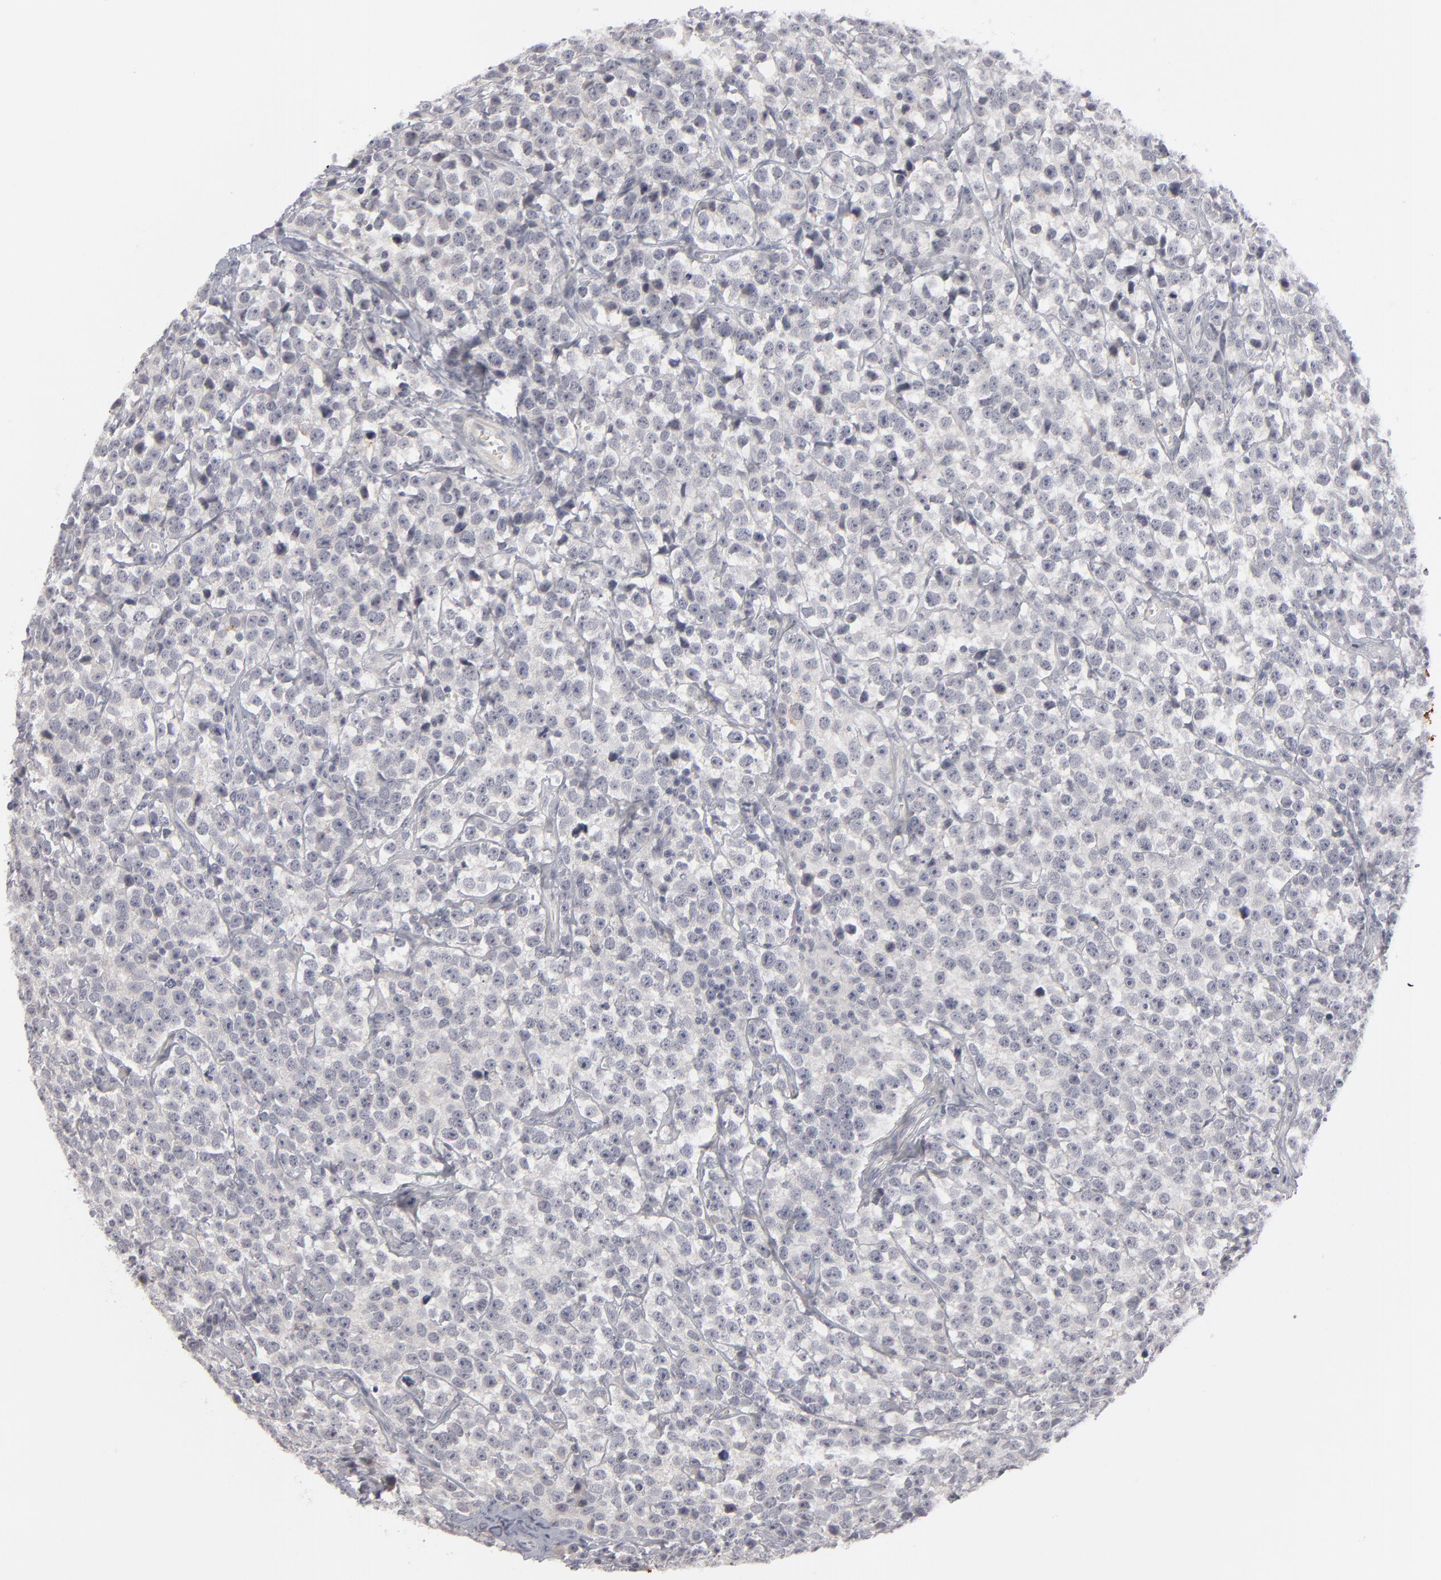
{"staining": {"intensity": "negative", "quantity": "none", "location": "none"}, "tissue": "testis cancer", "cell_type": "Tumor cells", "image_type": "cancer", "snomed": [{"axis": "morphology", "description": "Seminoma, NOS"}, {"axis": "topography", "description": "Testis"}], "caption": "IHC of testis seminoma displays no staining in tumor cells. (DAB (3,3'-diaminobenzidine) IHC, high magnification).", "gene": "KIAA1210", "patient": {"sex": "male", "age": 25}}